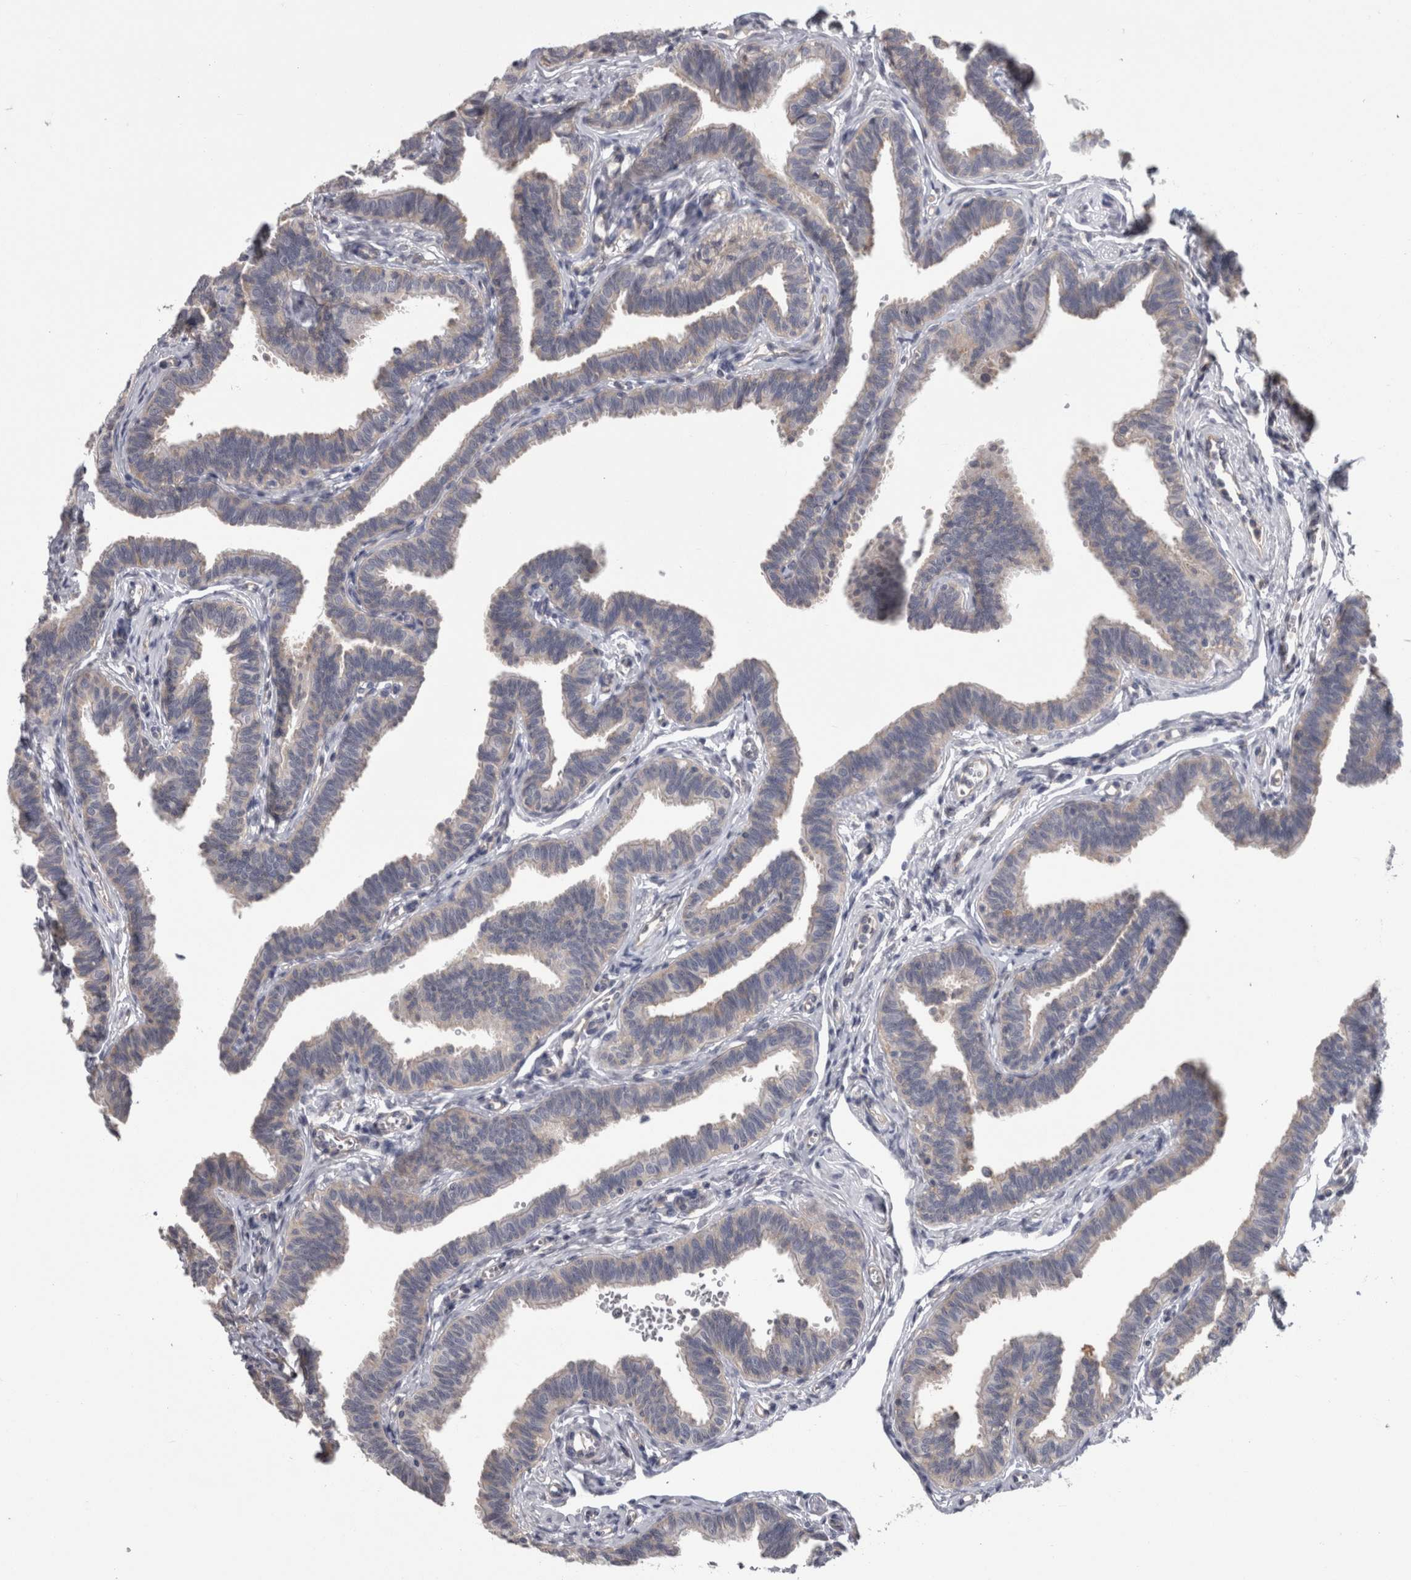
{"staining": {"intensity": "negative", "quantity": "none", "location": "none"}, "tissue": "fallopian tube", "cell_type": "Glandular cells", "image_type": "normal", "snomed": [{"axis": "morphology", "description": "Normal tissue, NOS"}, {"axis": "topography", "description": "Fallopian tube"}, {"axis": "topography", "description": "Ovary"}], "caption": "High power microscopy photomicrograph of an immunohistochemistry (IHC) photomicrograph of unremarkable fallopian tube, revealing no significant positivity in glandular cells. Brightfield microscopy of immunohistochemistry stained with DAB (3,3'-diaminobenzidine) (brown) and hematoxylin (blue), captured at high magnification.", "gene": "LYZL6", "patient": {"sex": "female", "age": 23}}